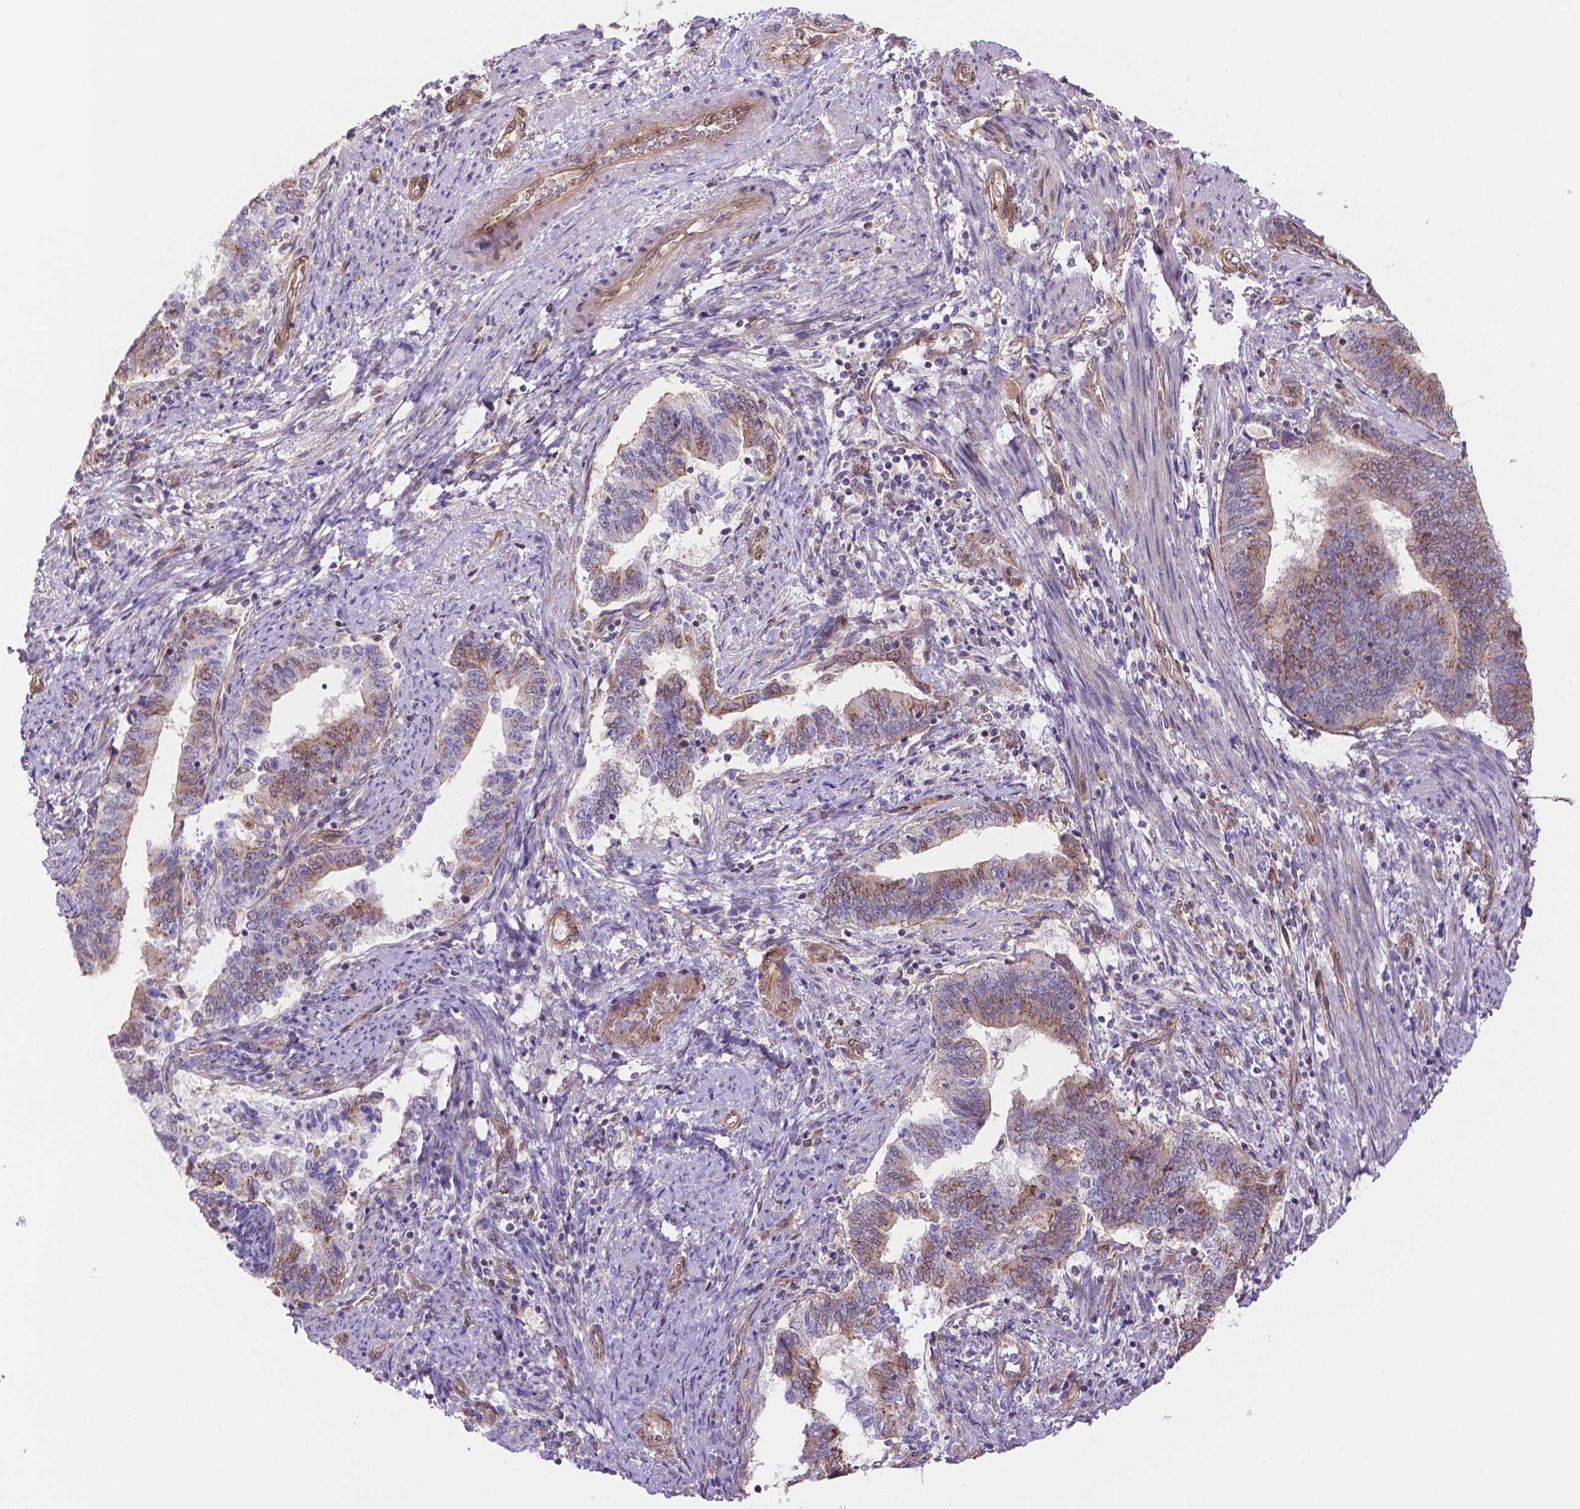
{"staining": {"intensity": "weak", "quantity": "25%-75%", "location": "cytoplasmic/membranous"}, "tissue": "endometrial cancer", "cell_type": "Tumor cells", "image_type": "cancer", "snomed": [{"axis": "morphology", "description": "Adenocarcinoma, NOS"}, {"axis": "topography", "description": "Endometrium"}], "caption": "Endometrial cancer (adenocarcinoma) stained for a protein exhibits weak cytoplasmic/membranous positivity in tumor cells.", "gene": "YAP1", "patient": {"sex": "female", "age": 65}}